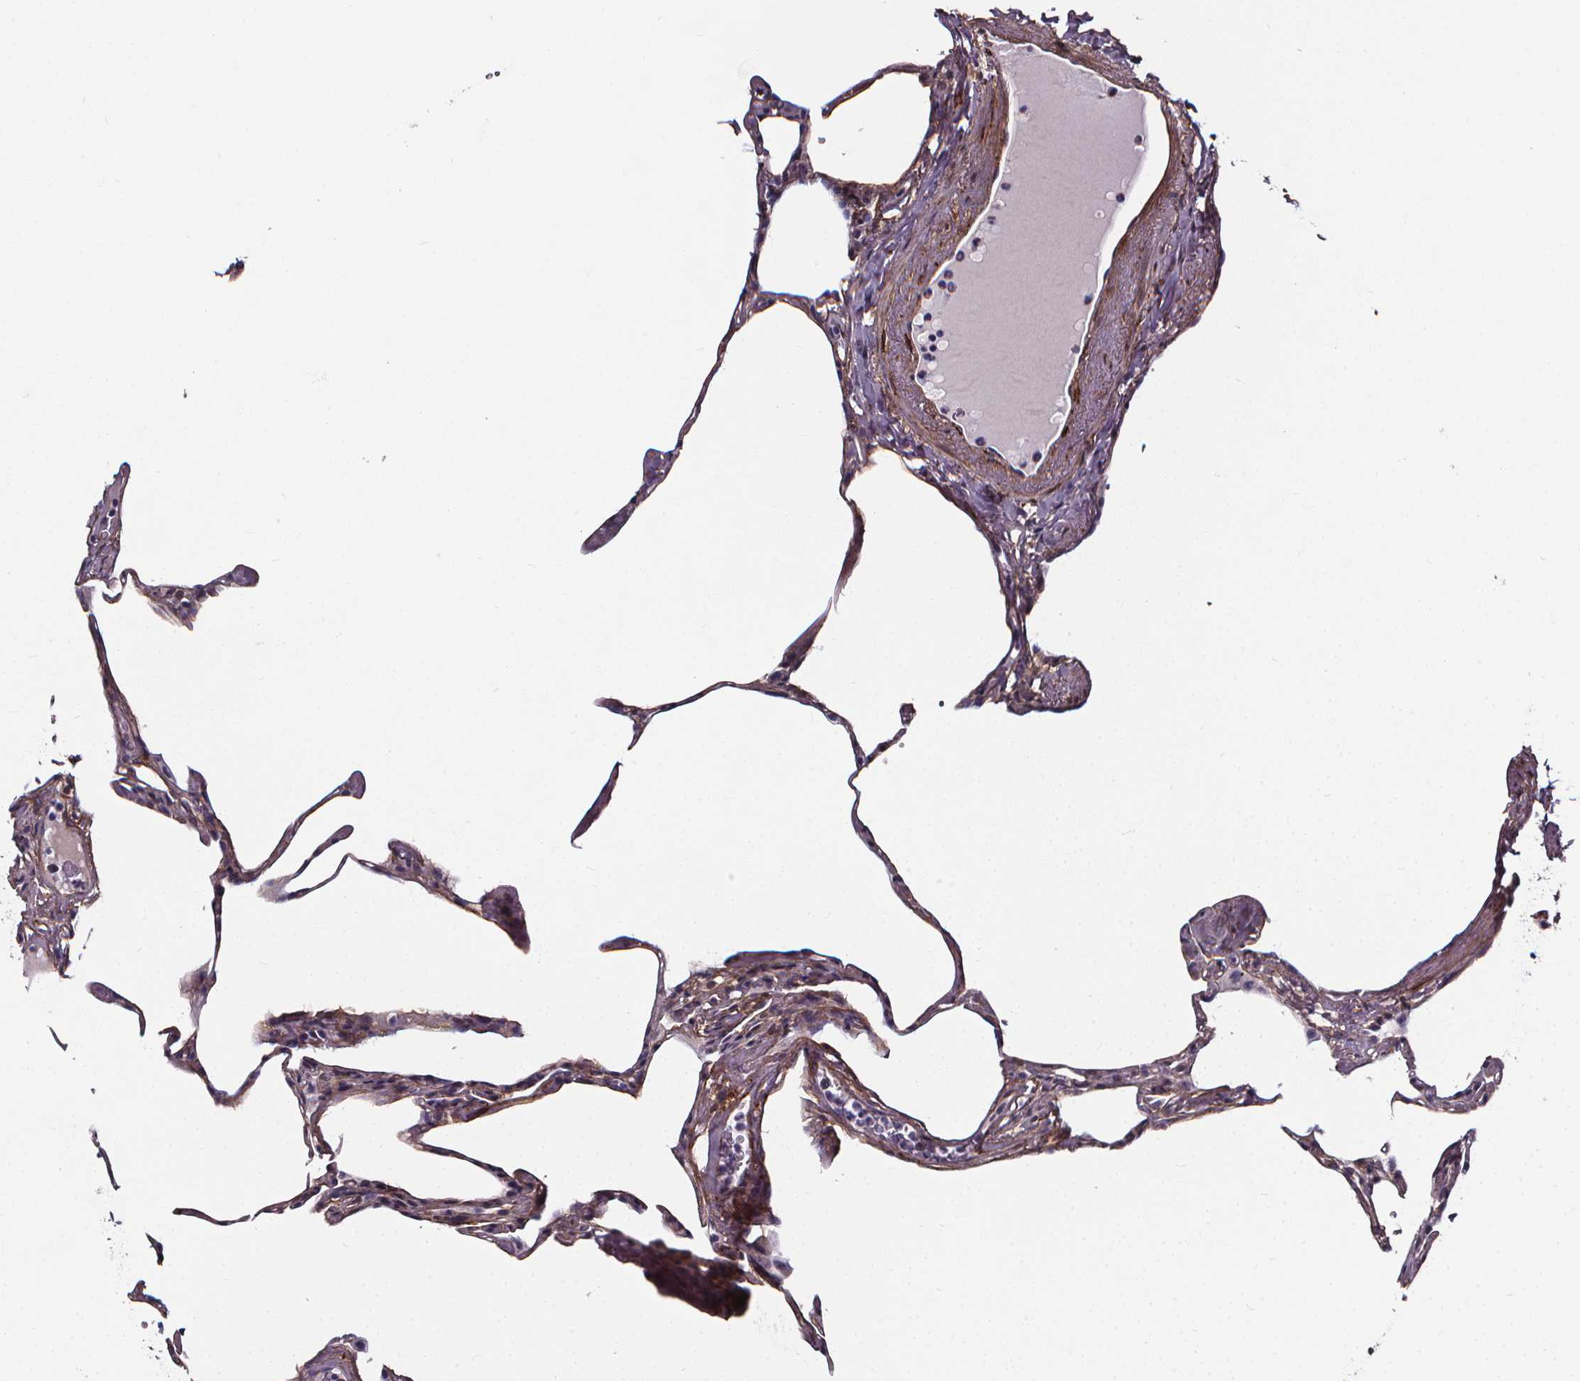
{"staining": {"intensity": "negative", "quantity": "none", "location": "none"}, "tissue": "lung", "cell_type": "Alveolar cells", "image_type": "normal", "snomed": [{"axis": "morphology", "description": "Normal tissue, NOS"}, {"axis": "topography", "description": "Lung"}], "caption": "This is an immunohistochemistry (IHC) histopathology image of unremarkable lung. There is no positivity in alveolar cells.", "gene": "AEBP1", "patient": {"sex": "male", "age": 65}}